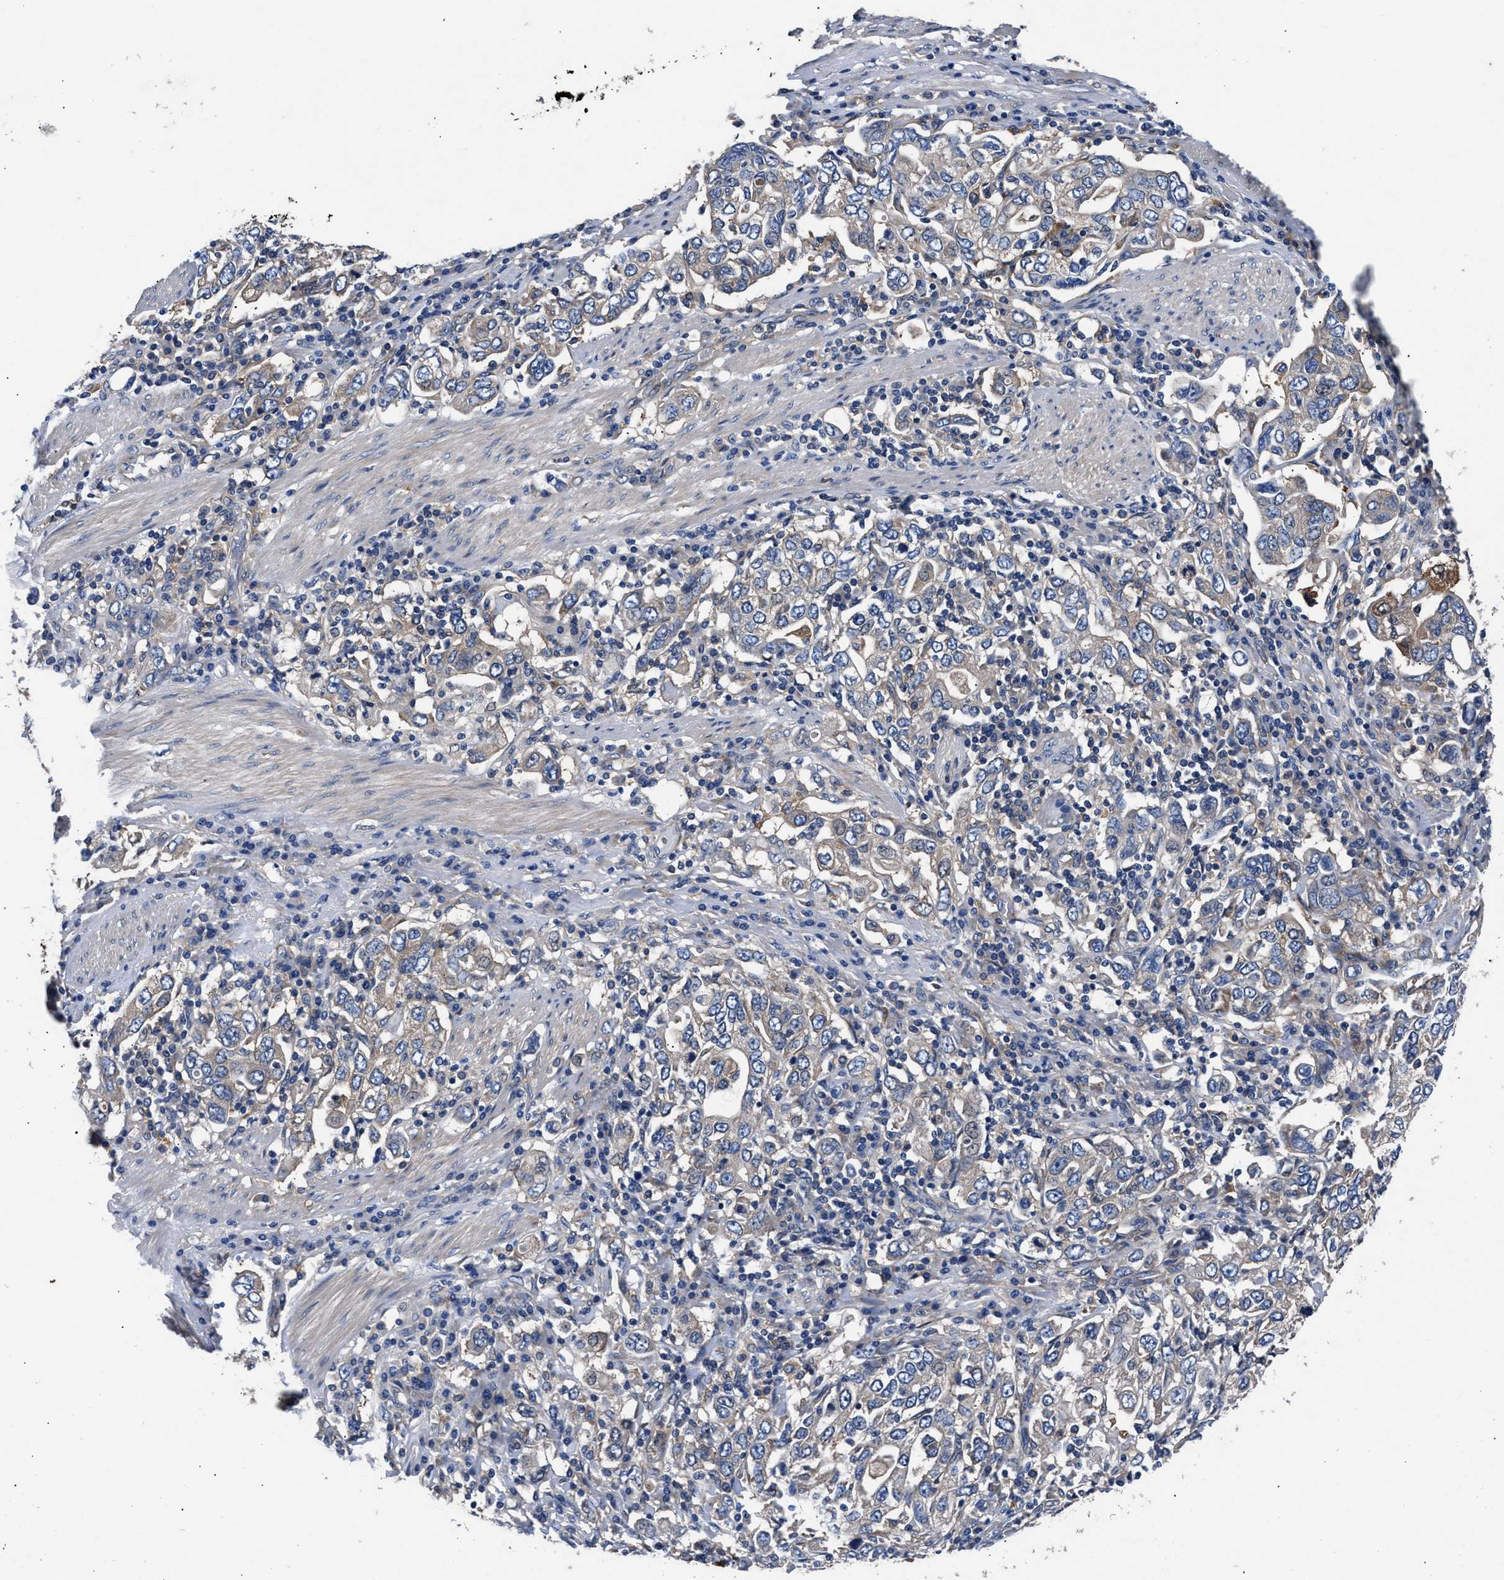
{"staining": {"intensity": "weak", "quantity": "<25%", "location": "cytoplasmic/membranous"}, "tissue": "stomach cancer", "cell_type": "Tumor cells", "image_type": "cancer", "snomed": [{"axis": "morphology", "description": "Adenocarcinoma, NOS"}, {"axis": "topography", "description": "Stomach, upper"}], "caption": "IHC of human adenocarcinoma (stomach) shows no expression in tumor cells.", "gene": "SH3GL1", "patient": {"sex": "male", "age": 62}}